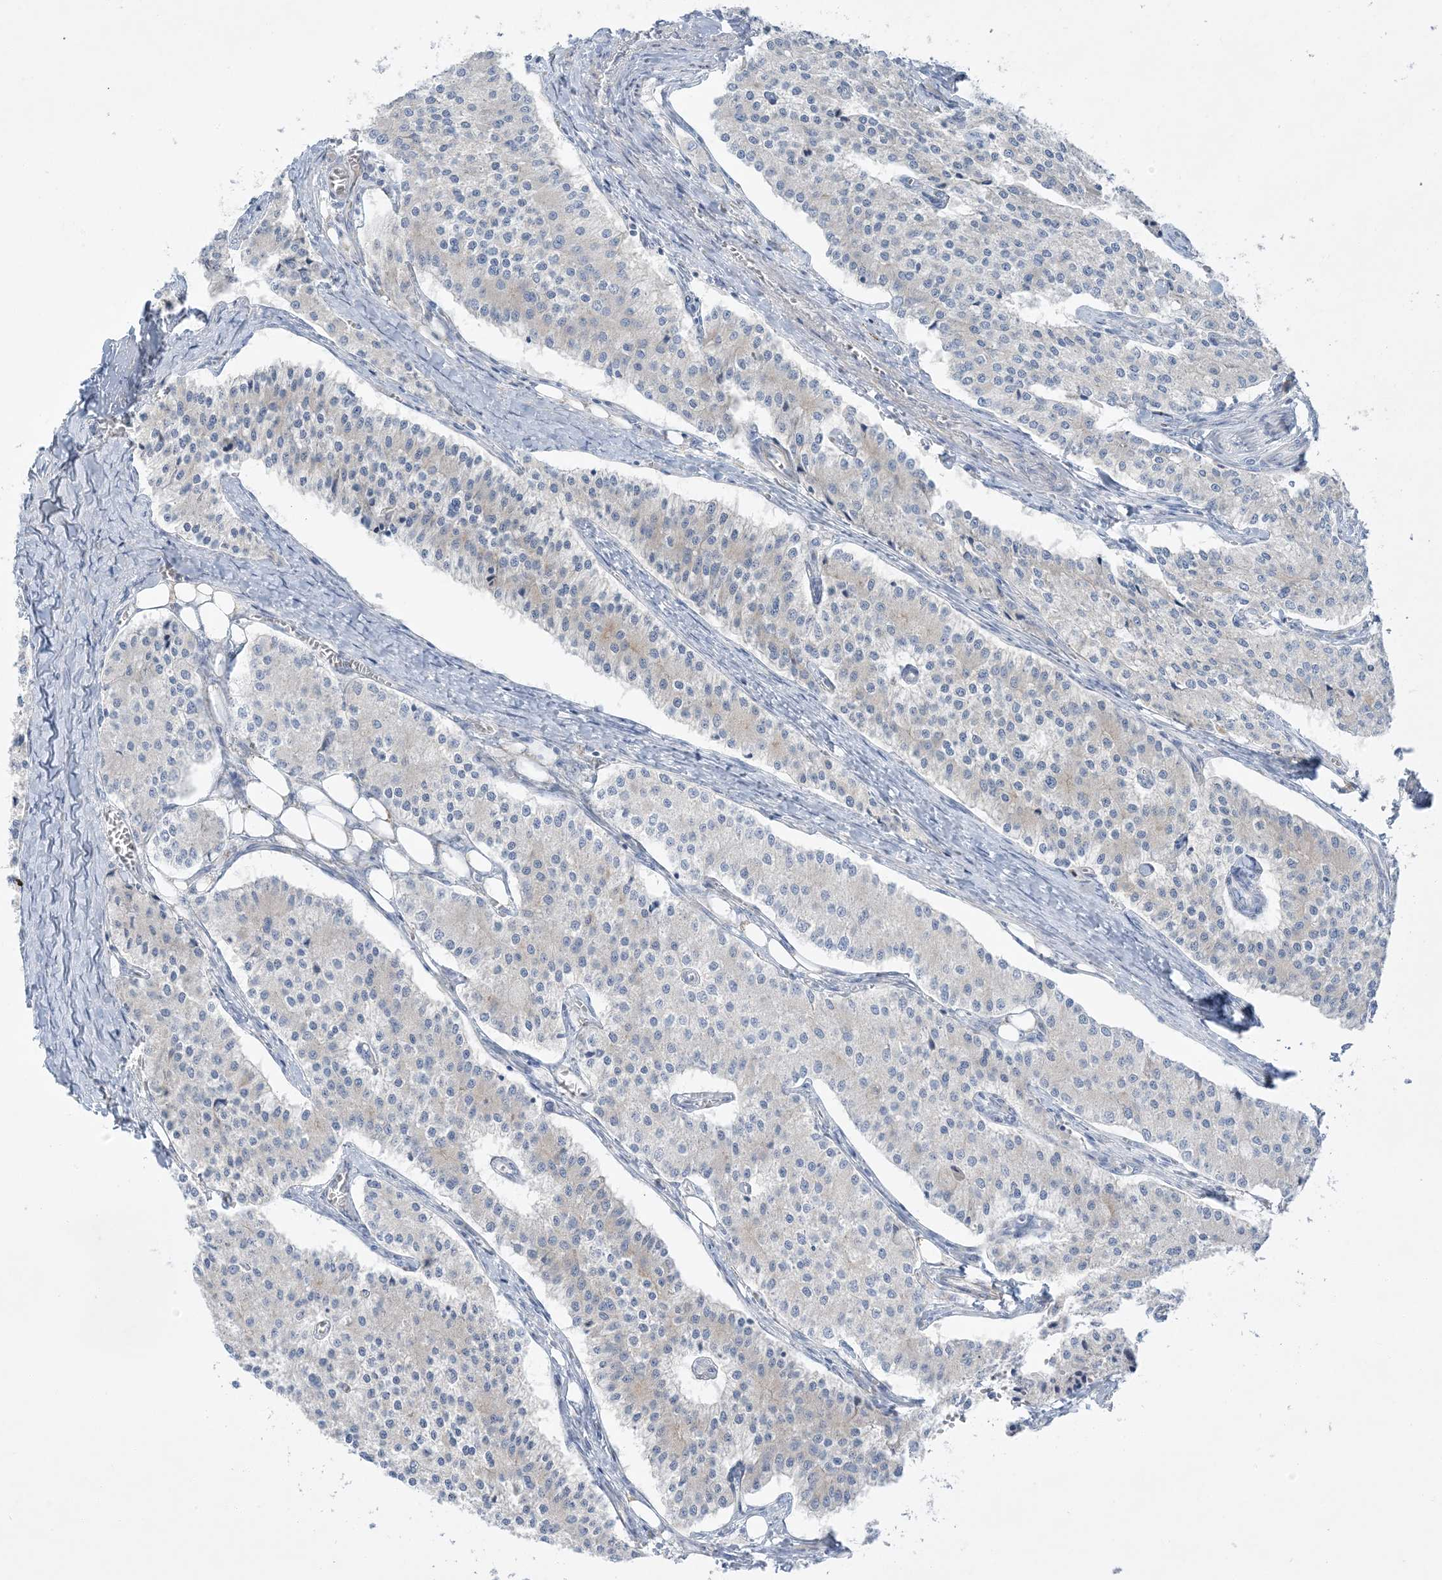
{"staining": {"intensity": "negative", "quantity": "none", "location": "none"}, "tissue": "carcinoid", "cell_type": "Tumor cells", "image_type": "cancer", "snomed": [{"axis": "morphology", "description": "Carcinoid, malignant, NOS"}, {"axis": "topography", "description": "Colon"}], "caption": "Carcinoid stained for a protein using IHC displays no expression tumor cells.", "gene": "FAM184A", "patient": {"sex": "female", "age": 52}}